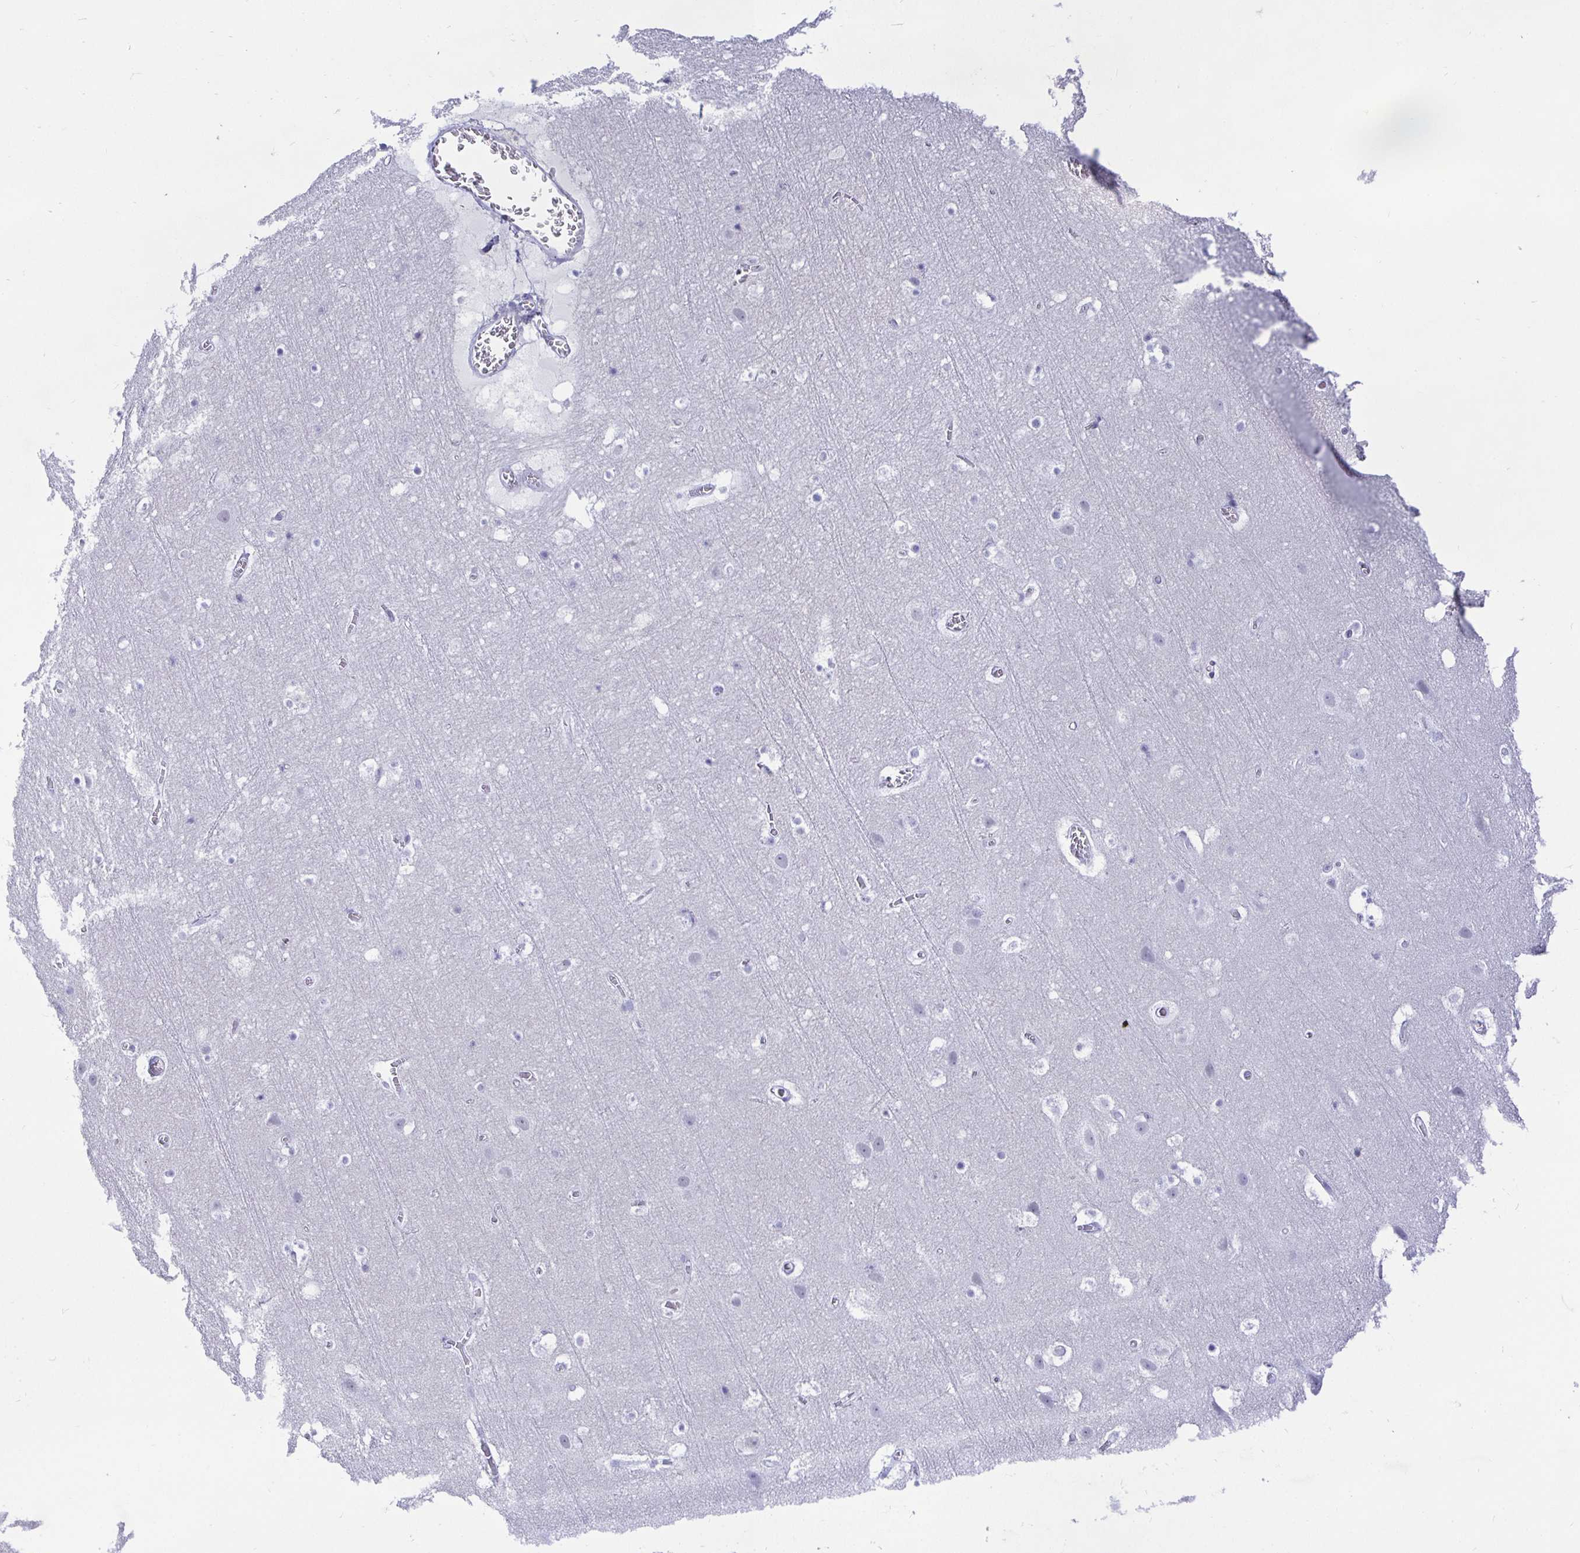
{"staining": {"intensity": "negative", "quantity": "none", "location": "none"}, "tissue": "cerebral cortex", "cell_type": "Endothelial cells", "image_type": "normal", "snomed": [{"axis": "morphology", "description": "Normal tissue, NOS"}, {"axis": "topography", "description": "Cerebral cortex"}], "caption": "Image shows no significant protein staining in endothelial cells of unremarkable cerebral cortex. Brightfield microscopy of immunohistochemistry (IHC) stained with DAB (3,3'-diaminobenzidine) (brown) and hematoxylin (blue), captured at high magnification.", "gene": "EZHIP", "patient": {"sex": "female", "age": 42}}